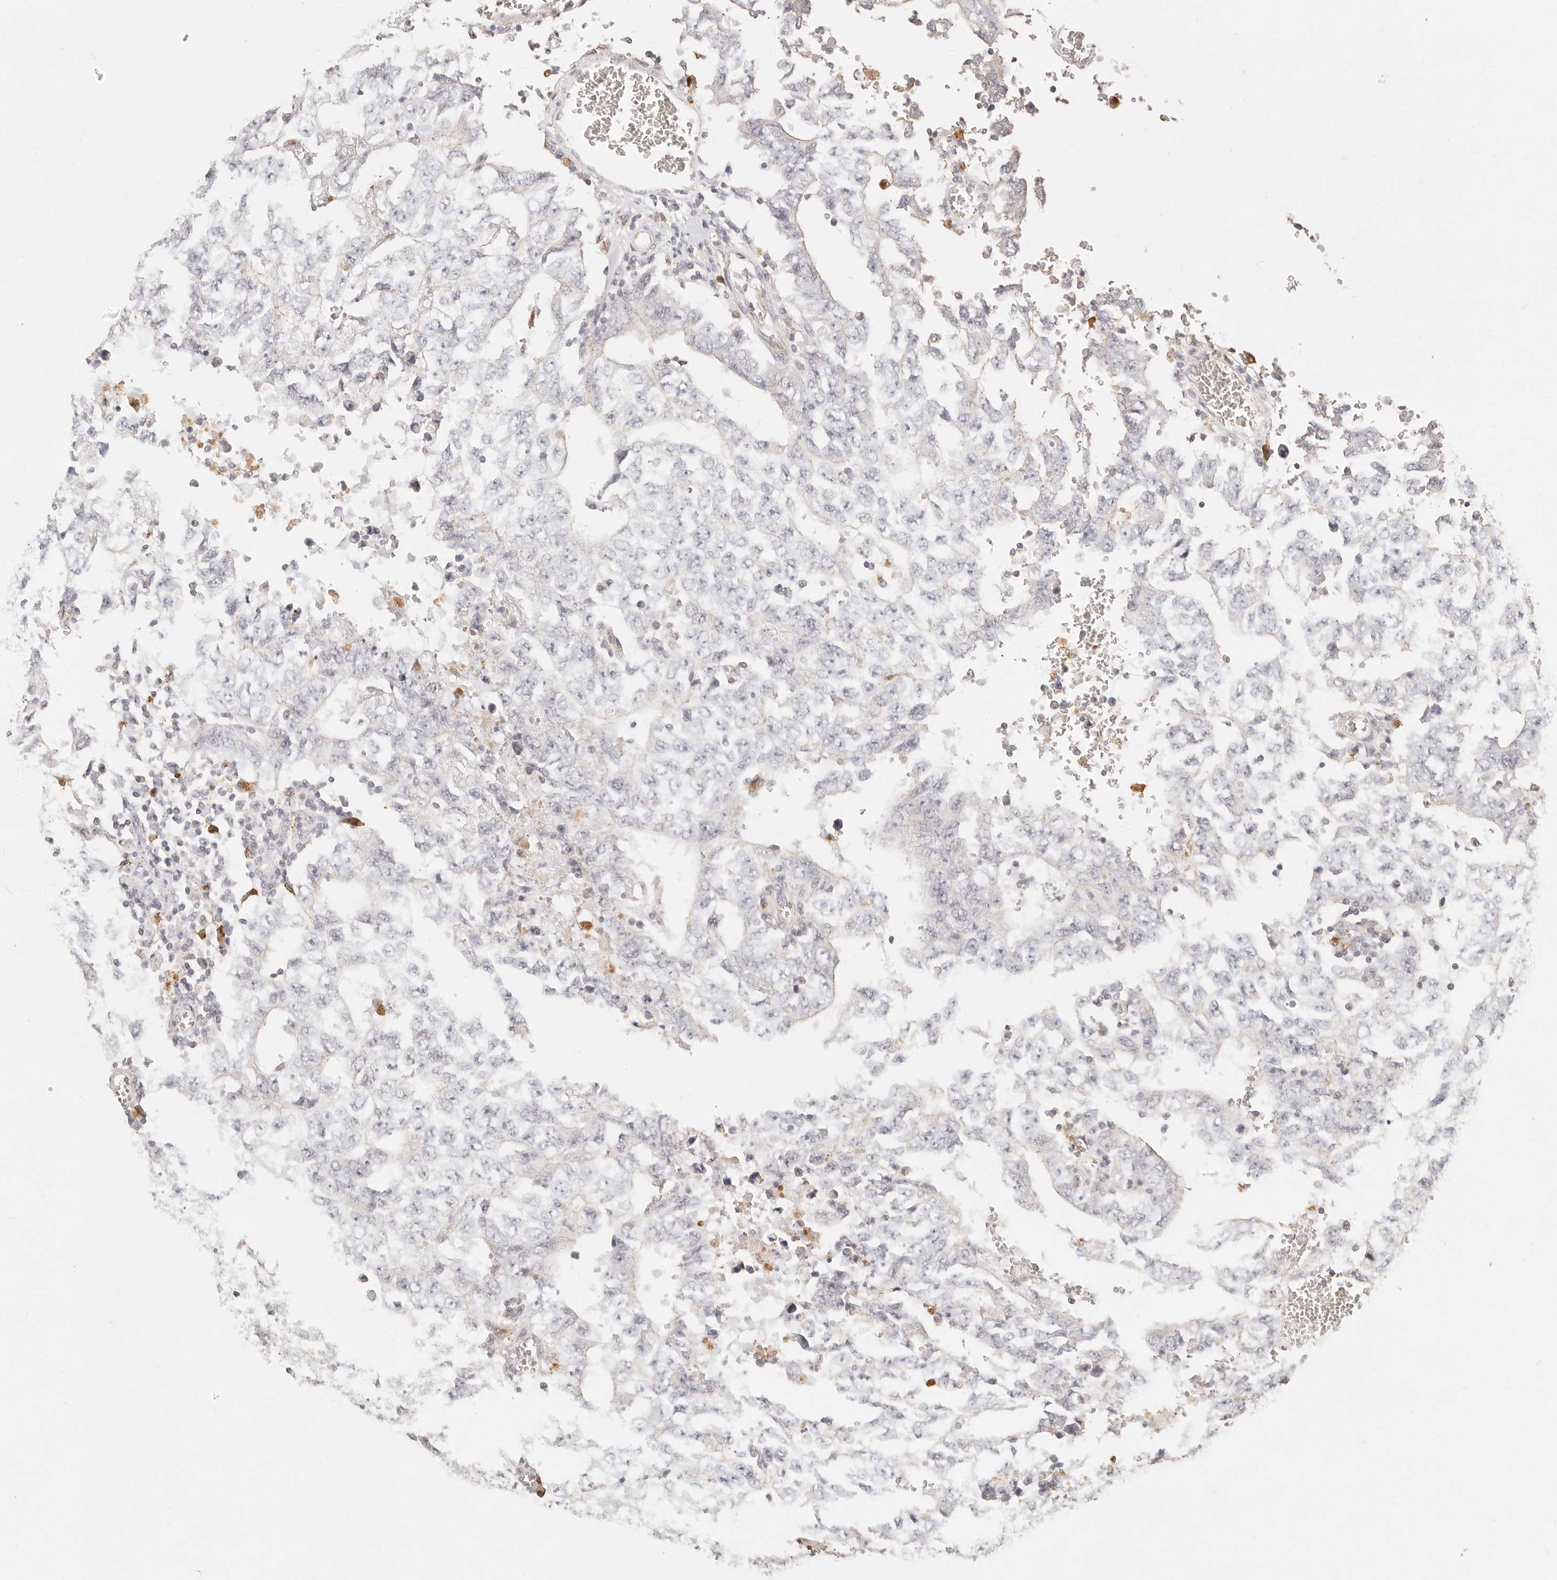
{"staining": {"intensity": "negative", "quantity": "none", "location": "none"}, "tissue": "testis cancer", "cell_type": "Tumor cells", "image_type": "cancer", "snomed": [{"axis": "morphology", "description": "Carcinoma, Embryonal, NOS"}, {"axis": "topography", "description": "Testis"}], "caption": "Tumor cells show no significant protein expression in testis cancer (embryonal carcinoma).", "gene": "CNMD", "patient": {"sex": "male", "age": 26}}